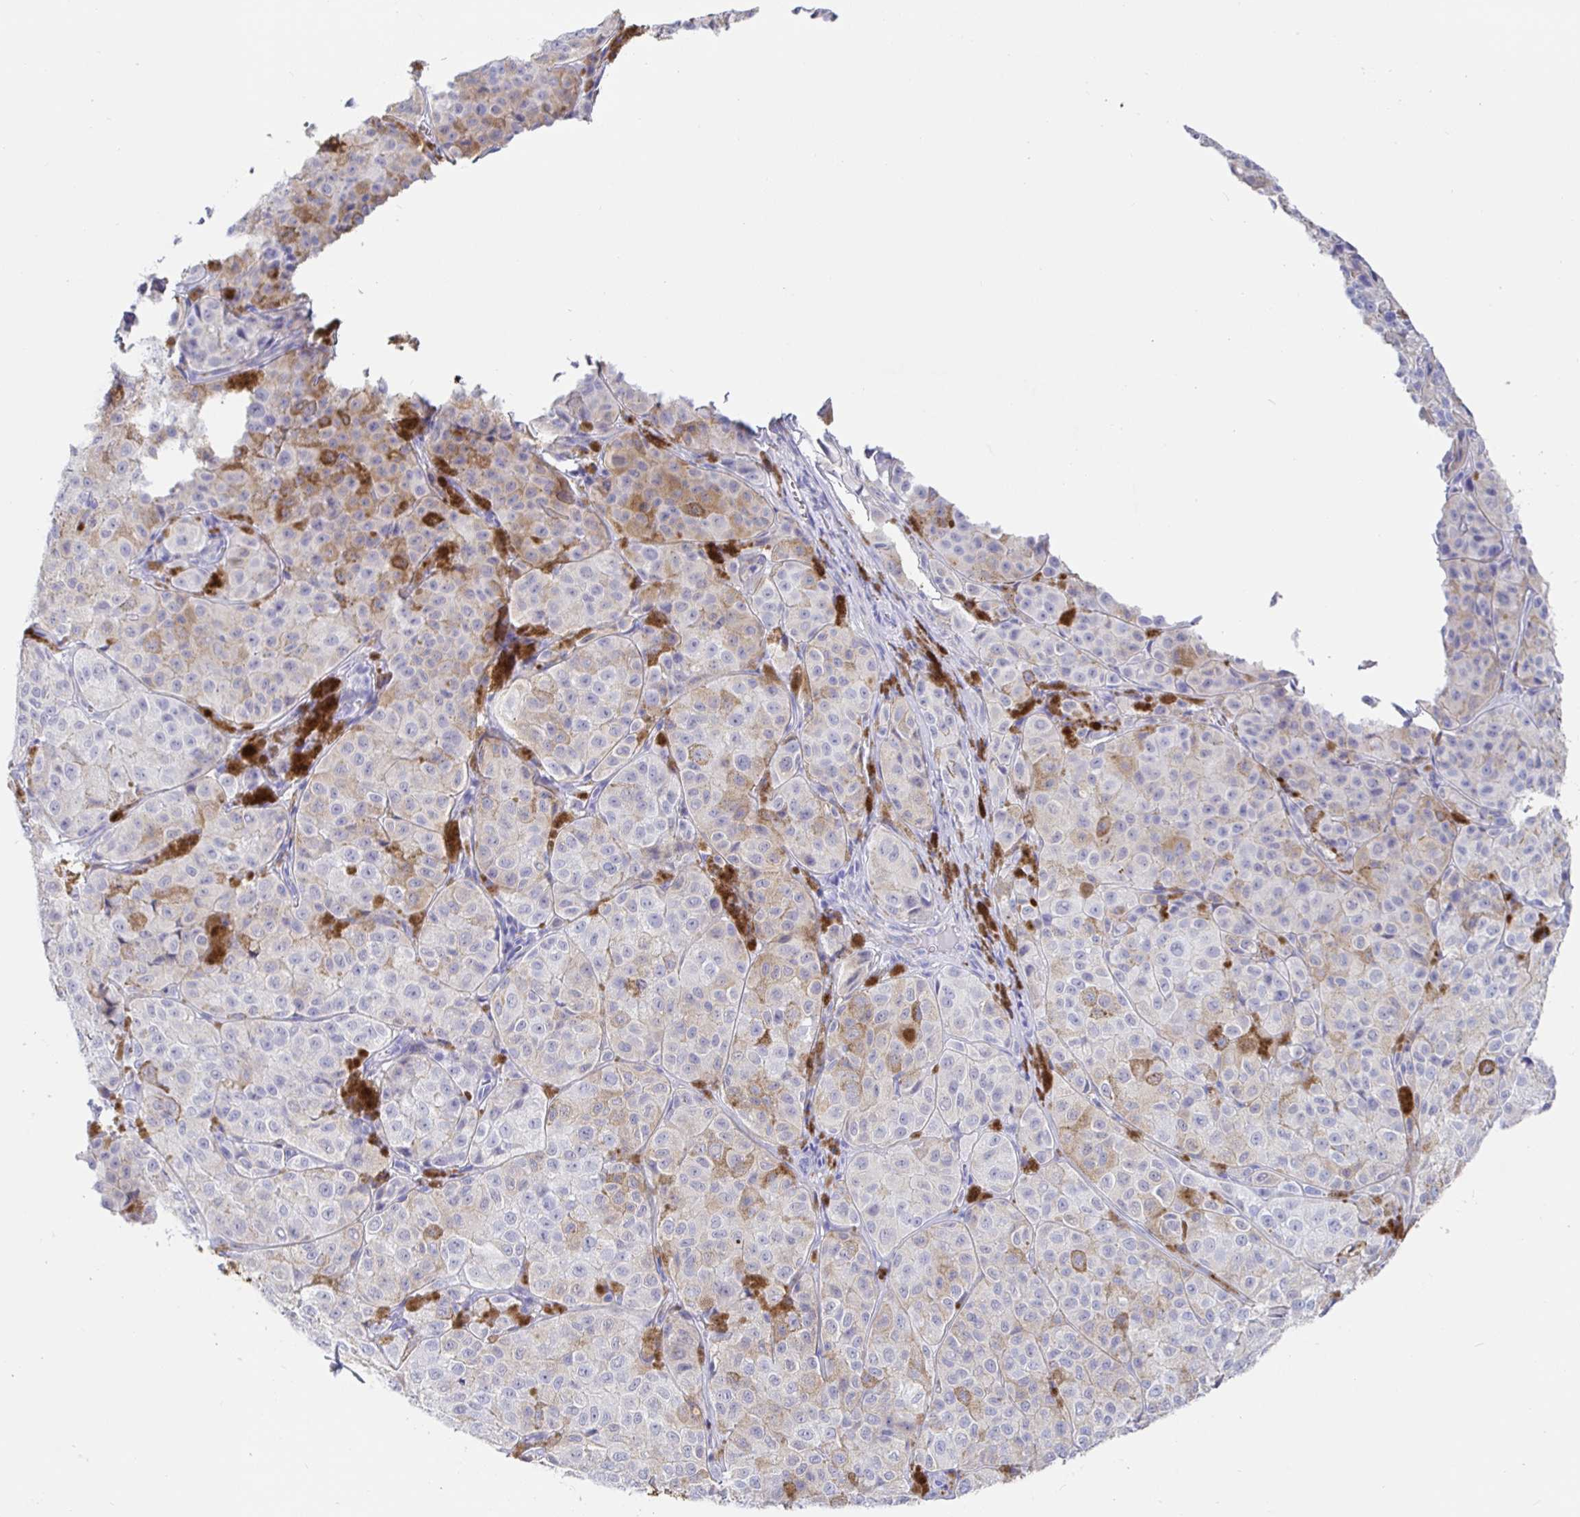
{"staining": {"intensity": "weak", "quantity": "<25%", "location": "cytoplasmic/membranous"}, "tissue": "melanoma", "cell_type": "Tumor cells", "image_type": "cancer", "snomed": [{"axis": "morphology", "description": "Malignant melanoma, NOS"}, {"axis": "topography", "description": "Skin"}], "caption": "Tumor cells show no significant protein expression in malignant melanoma.", "gene": "MAOA", "patient": {"sex": "male", "age": 61}}